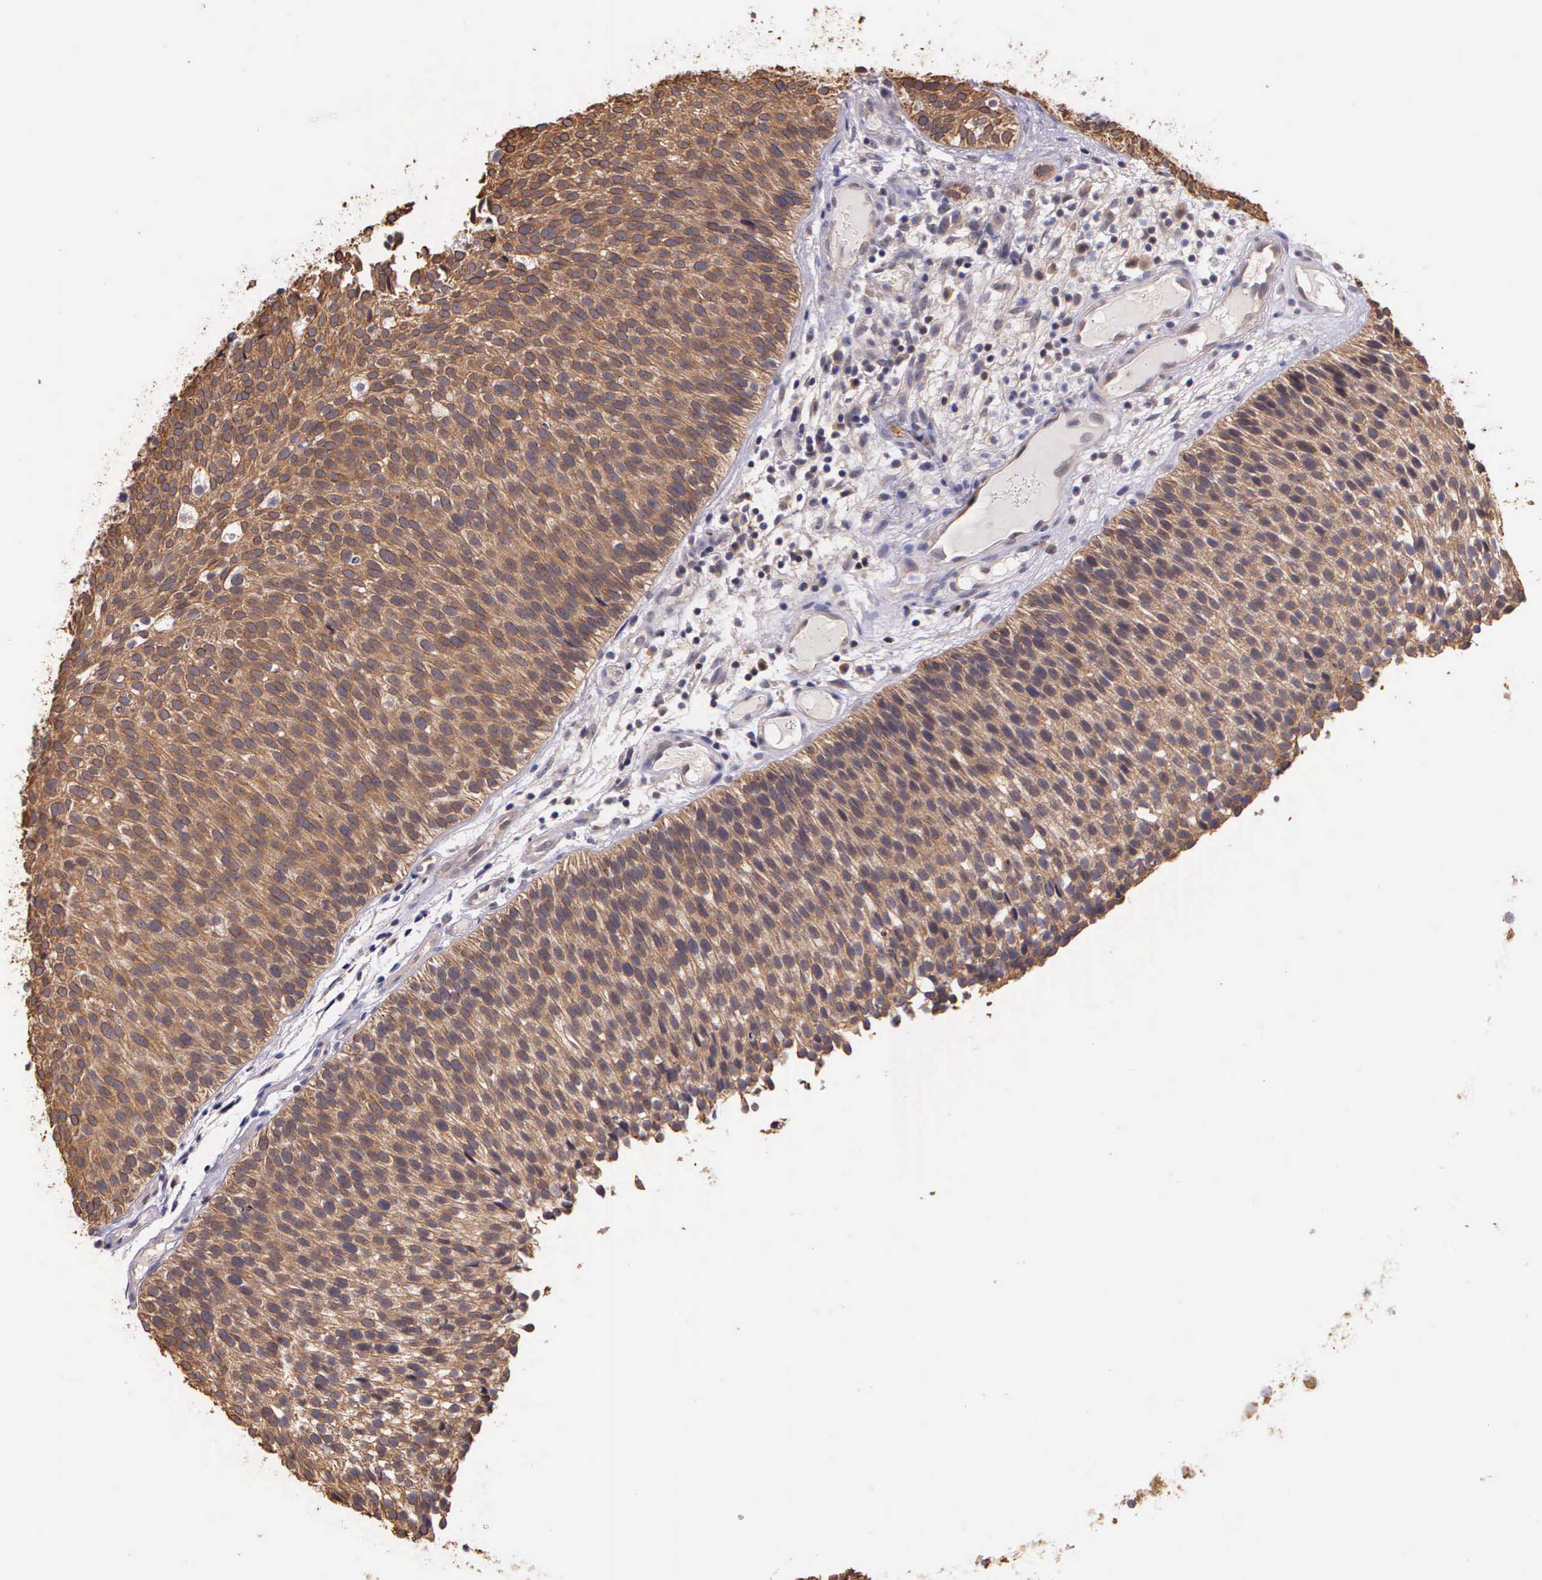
{"staining": {"intensity": "weak", "quantity": ">75%", "location": "cytoplasmic/membranous"}, "tissue": "urothelial cancer", "cell_type": "Tumor cells", "image_type": "cancer", "snomed": [{"axis": "morphology", "description": "Urothelial carcinoma, Low grade"}, {"axis": "topography", "description": "Urinary bladder"}], "caption": "Low-grade urothelial carcinoma stained with a protein marker shows weak staining in tumor cells.", "gene": "IGBP1", "patient": {"sex": "male", "age": 85}}